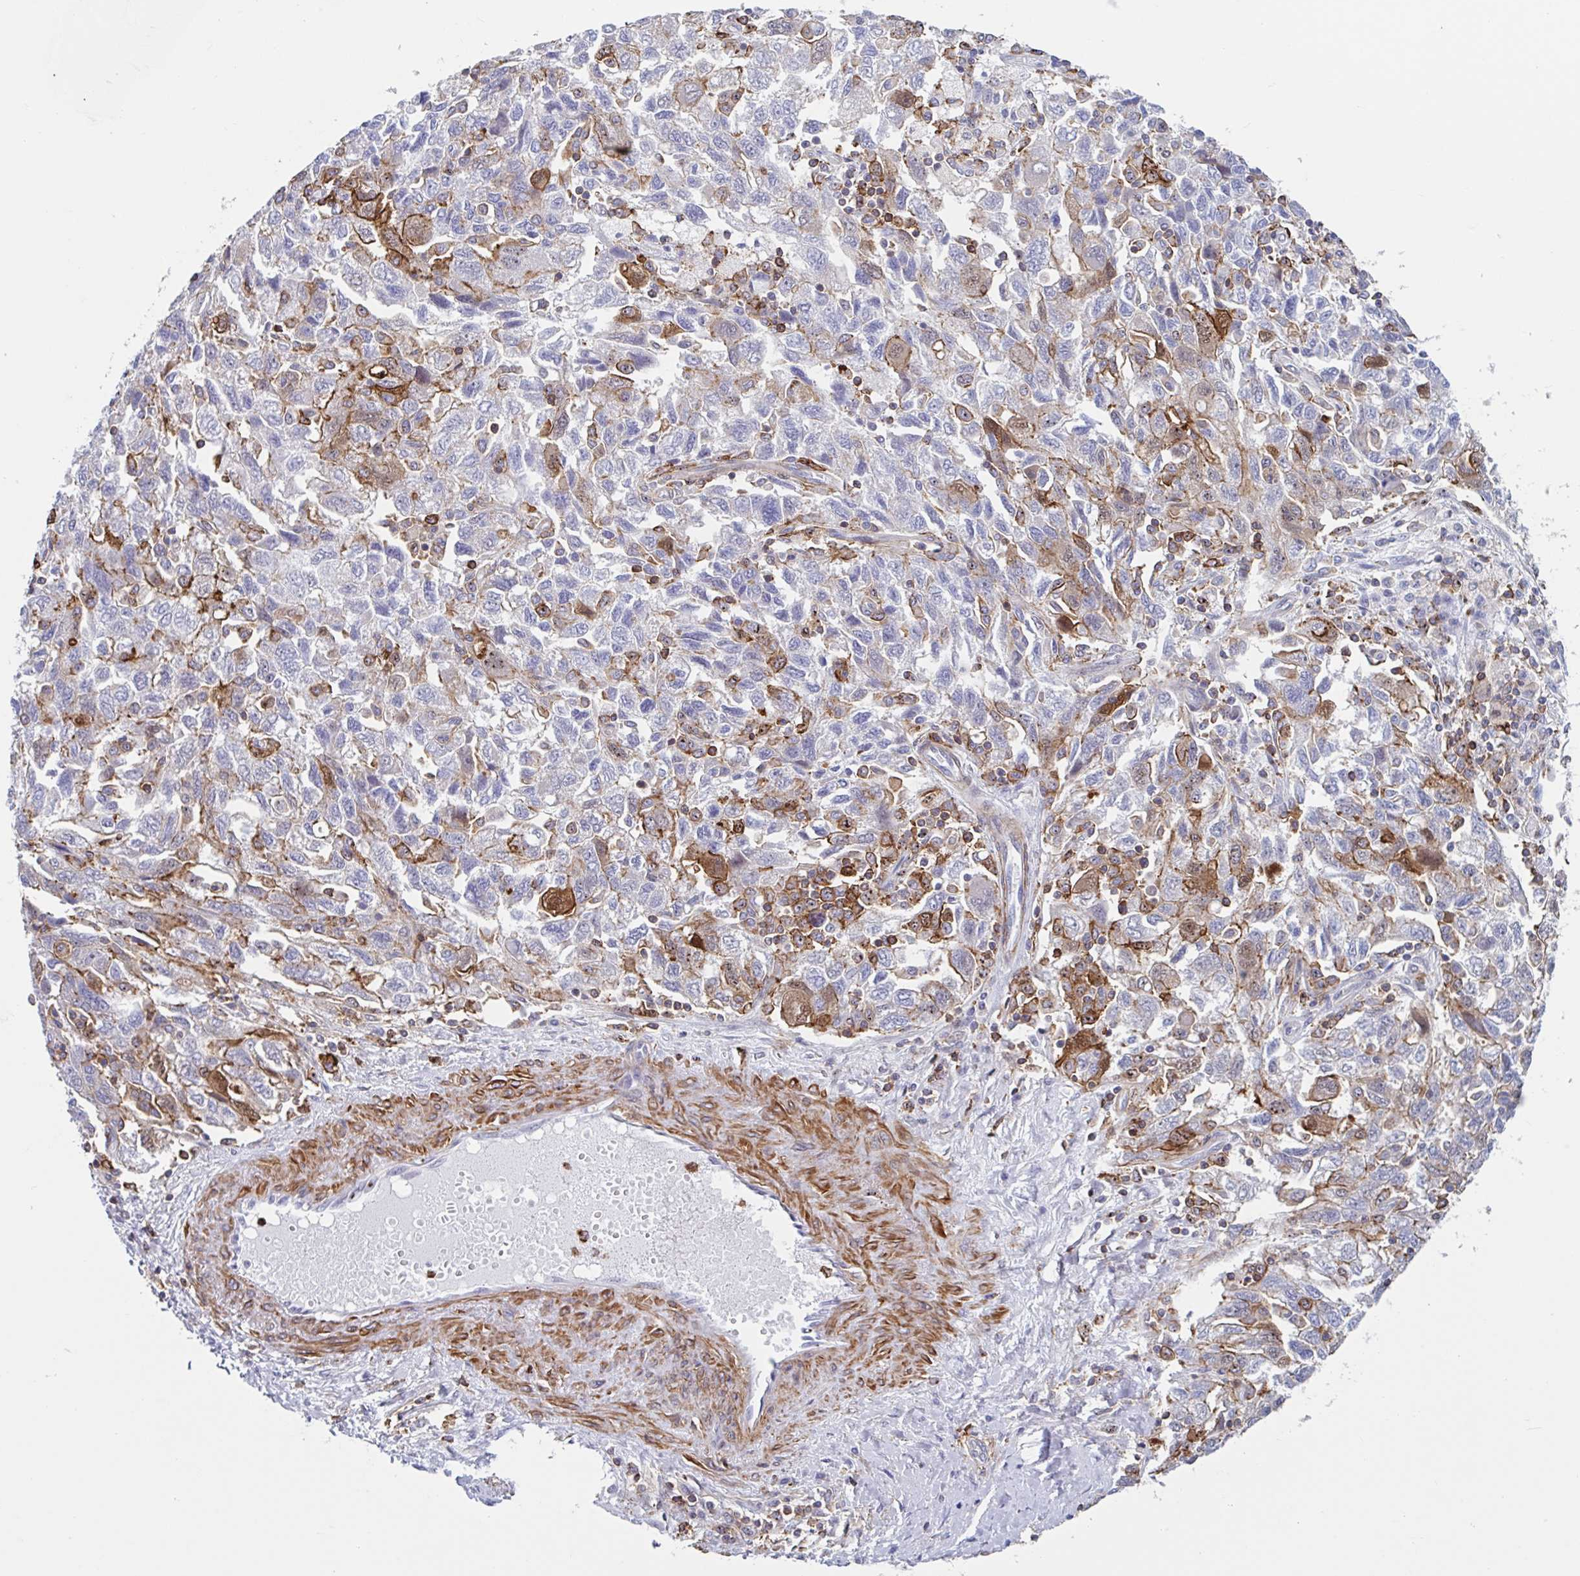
{"staining": {"intensity": "moderate", "quantity": "<25%", "location": "cytoplasmic/membranous"}, "tissue": "ovarian cancer", "cell_type": "Tumor cells", "image_type": "cancer", "snomed": [{"axis": "morphology", "description": "Carcinoma, NOS"}, {"axis": "morphology", "description": "Cystadenocarcinoma, serous, NOS"}, {"axis": "topography", "description": "Ovary"}], "caption": "Approximately <25% of tumor cells in ovarian cancer exhibit moderate cytoplasmic/membranous protein expression as visualized by brown immunohistochemical staining.", "gene": "EFHD1", "patient": {"sex": "female", "age": 69}}